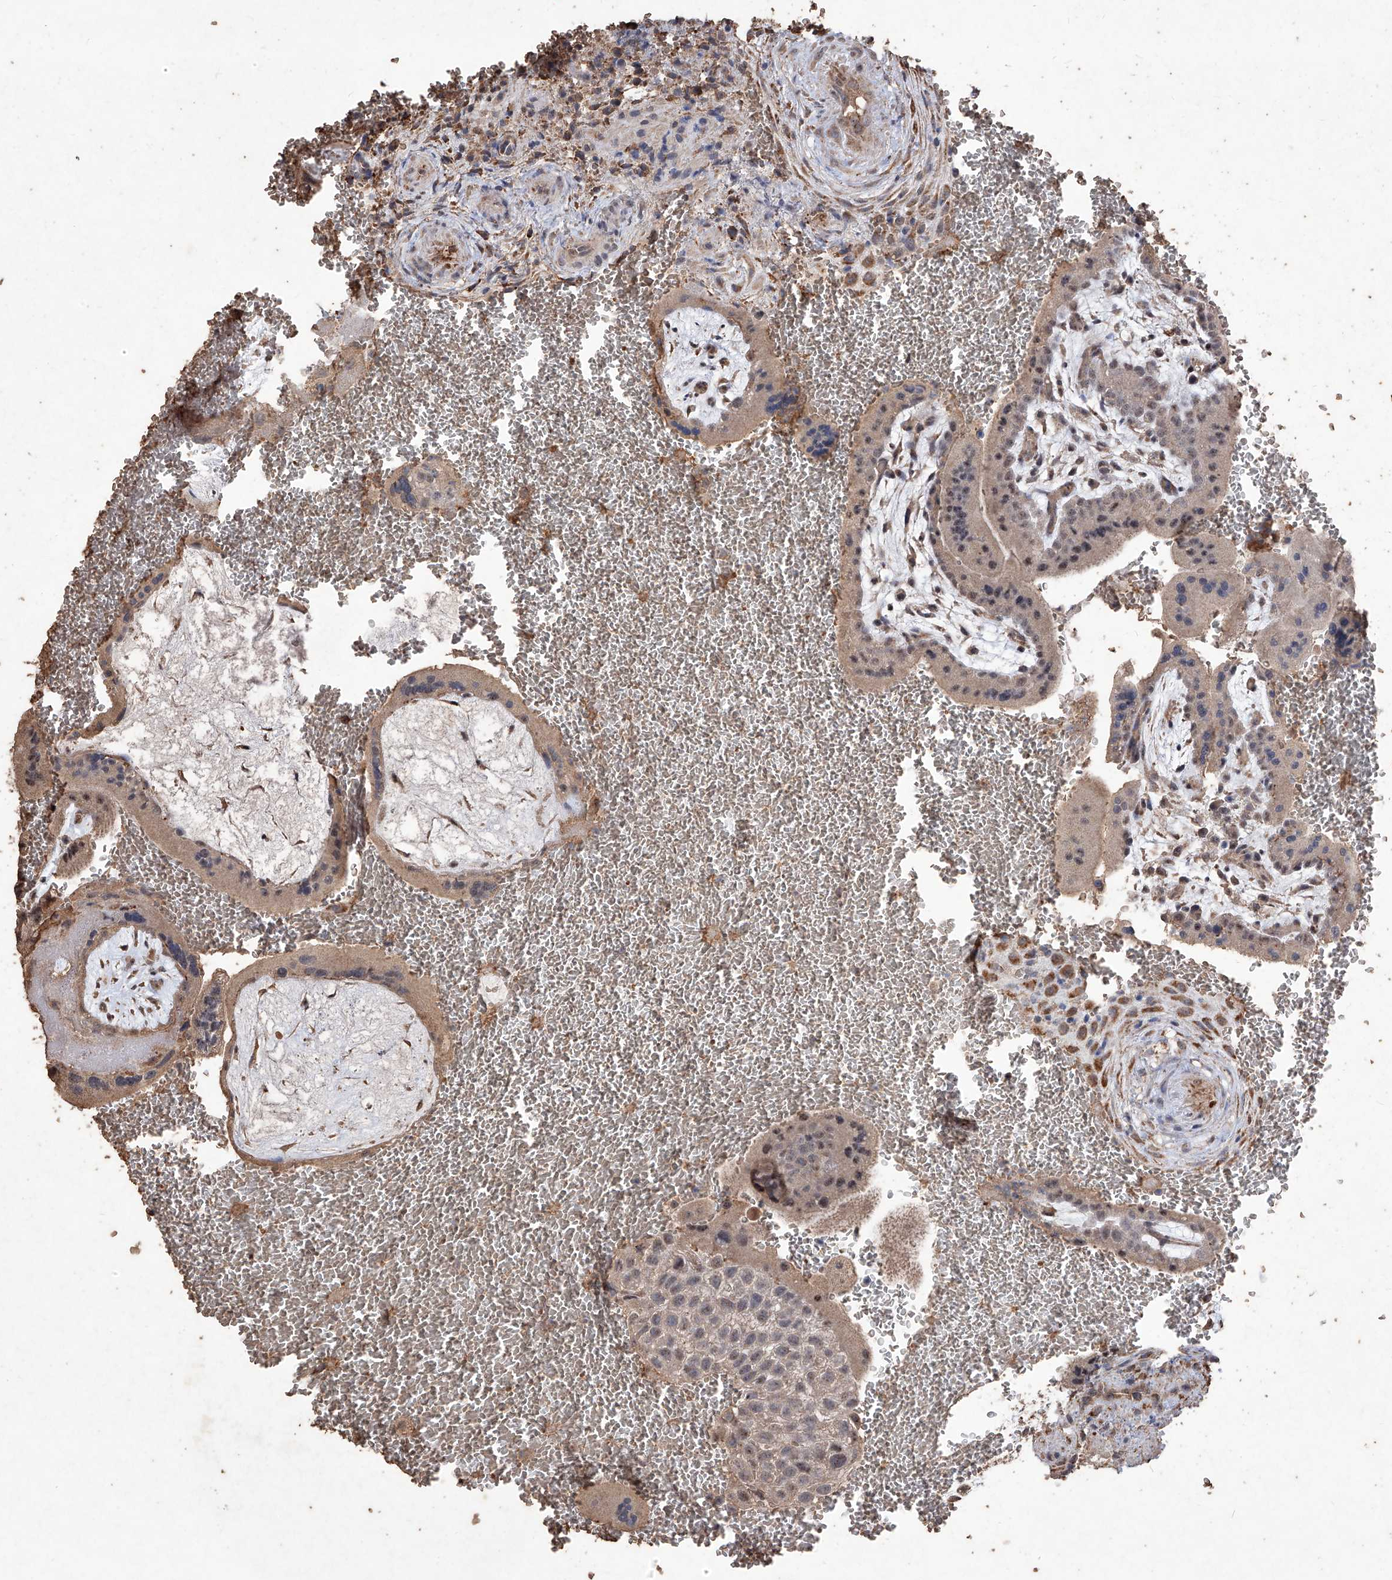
{"staining": {"intensity": "strong", "quantity": "25%-75%", "location": "cytoplasmic/membranous"}, "tissue": "placenta", "cell_type": "Decidual cells", "image_type": "normal", "snomed": [{"axis": "morphology", "description": "Normal tissue, NOS"}, {"axis": "topography", "description": "Placenta"}], "caption": "The immunohistochemical stain shows strong cytoplasmic/membranous staining in decidual cells of benign placenta. The protein of interest is shown in brown color, while the nuclei are stained blue.", "gene": "EML1", "patient": {"sex": "female", "age": 35}}